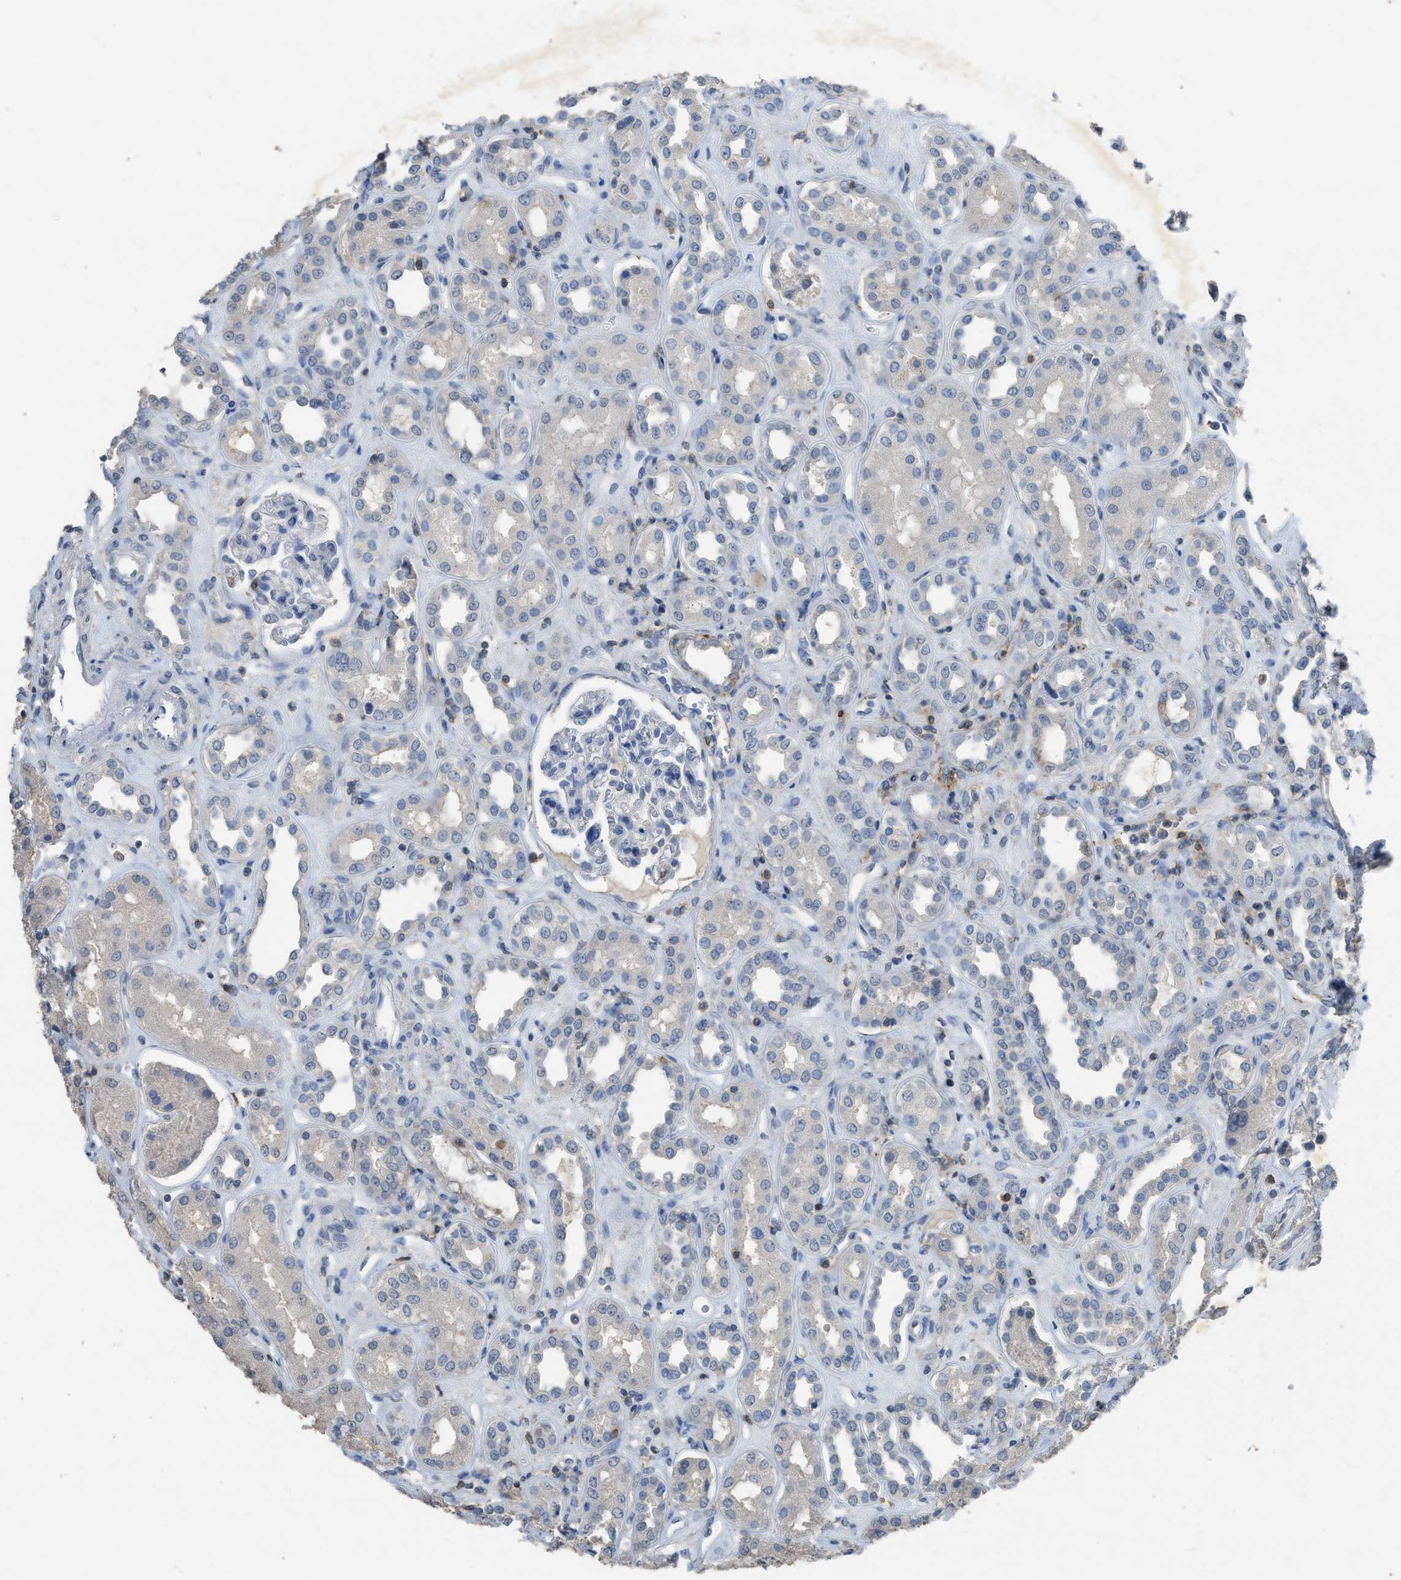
{"staining": {"intensity": "negative", "quantity": "none", "location": "none"}, "tissue": "kidney", "cell_type": "Cells in glomeruli", "image_type": "normal", "snomed": [{"axis": "morphology", "description": "Normal tissue, NOS"}, {"axis": "topography", "description": "Kidney"}], "caption": "An IHC histopathology image of normal kidney is shown. There is no staining in cells in glomeruli of kidney. (Immunohistochemistry, brightfield microscopy, high magnification).", "gene": "OR51E1", "patient": {"sex": "male", "age": 59}}